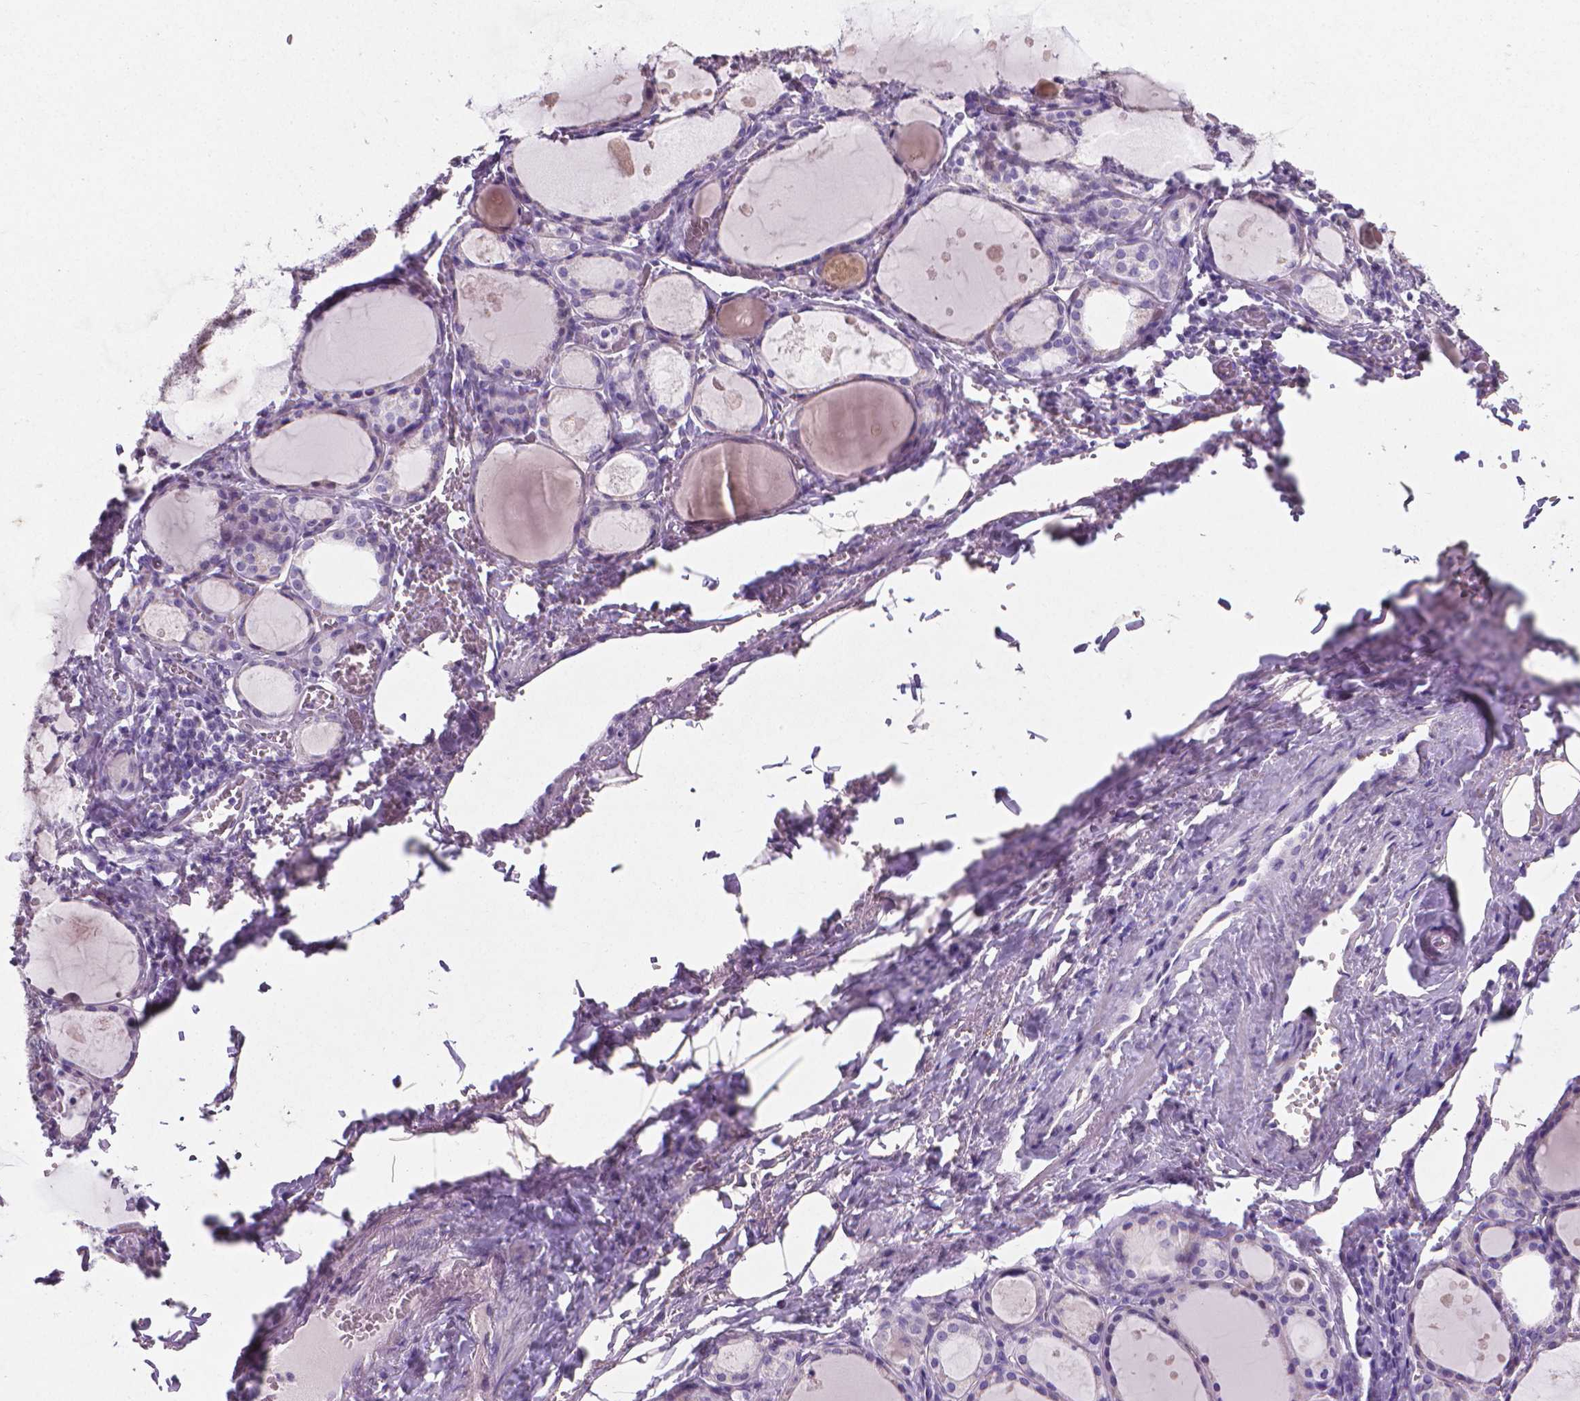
{"staining": {"intensity": "negative", "quantity": "none", "location": "none"}, "tissue": "thyroid gland", "cell_type": "Glandular cells", "image_type": "normal", "snomed": [{"axis": "morphology", "description": "Normal tissue, NOS"}, {"axis": "topography", "description": "Thyroid gland"}], "caption": "Immunohistochemical staining of benign thyroid gland displays no significant positivity in glandular cells. (Stains: DAB (3,3'-diaminobenzidine) IHC with hematoxylin counter stain, Microscopy: brightfield microscopy at high magnification).", "gene": "XPNPEP2", "patient": {"sex": "male", "age": 68}}